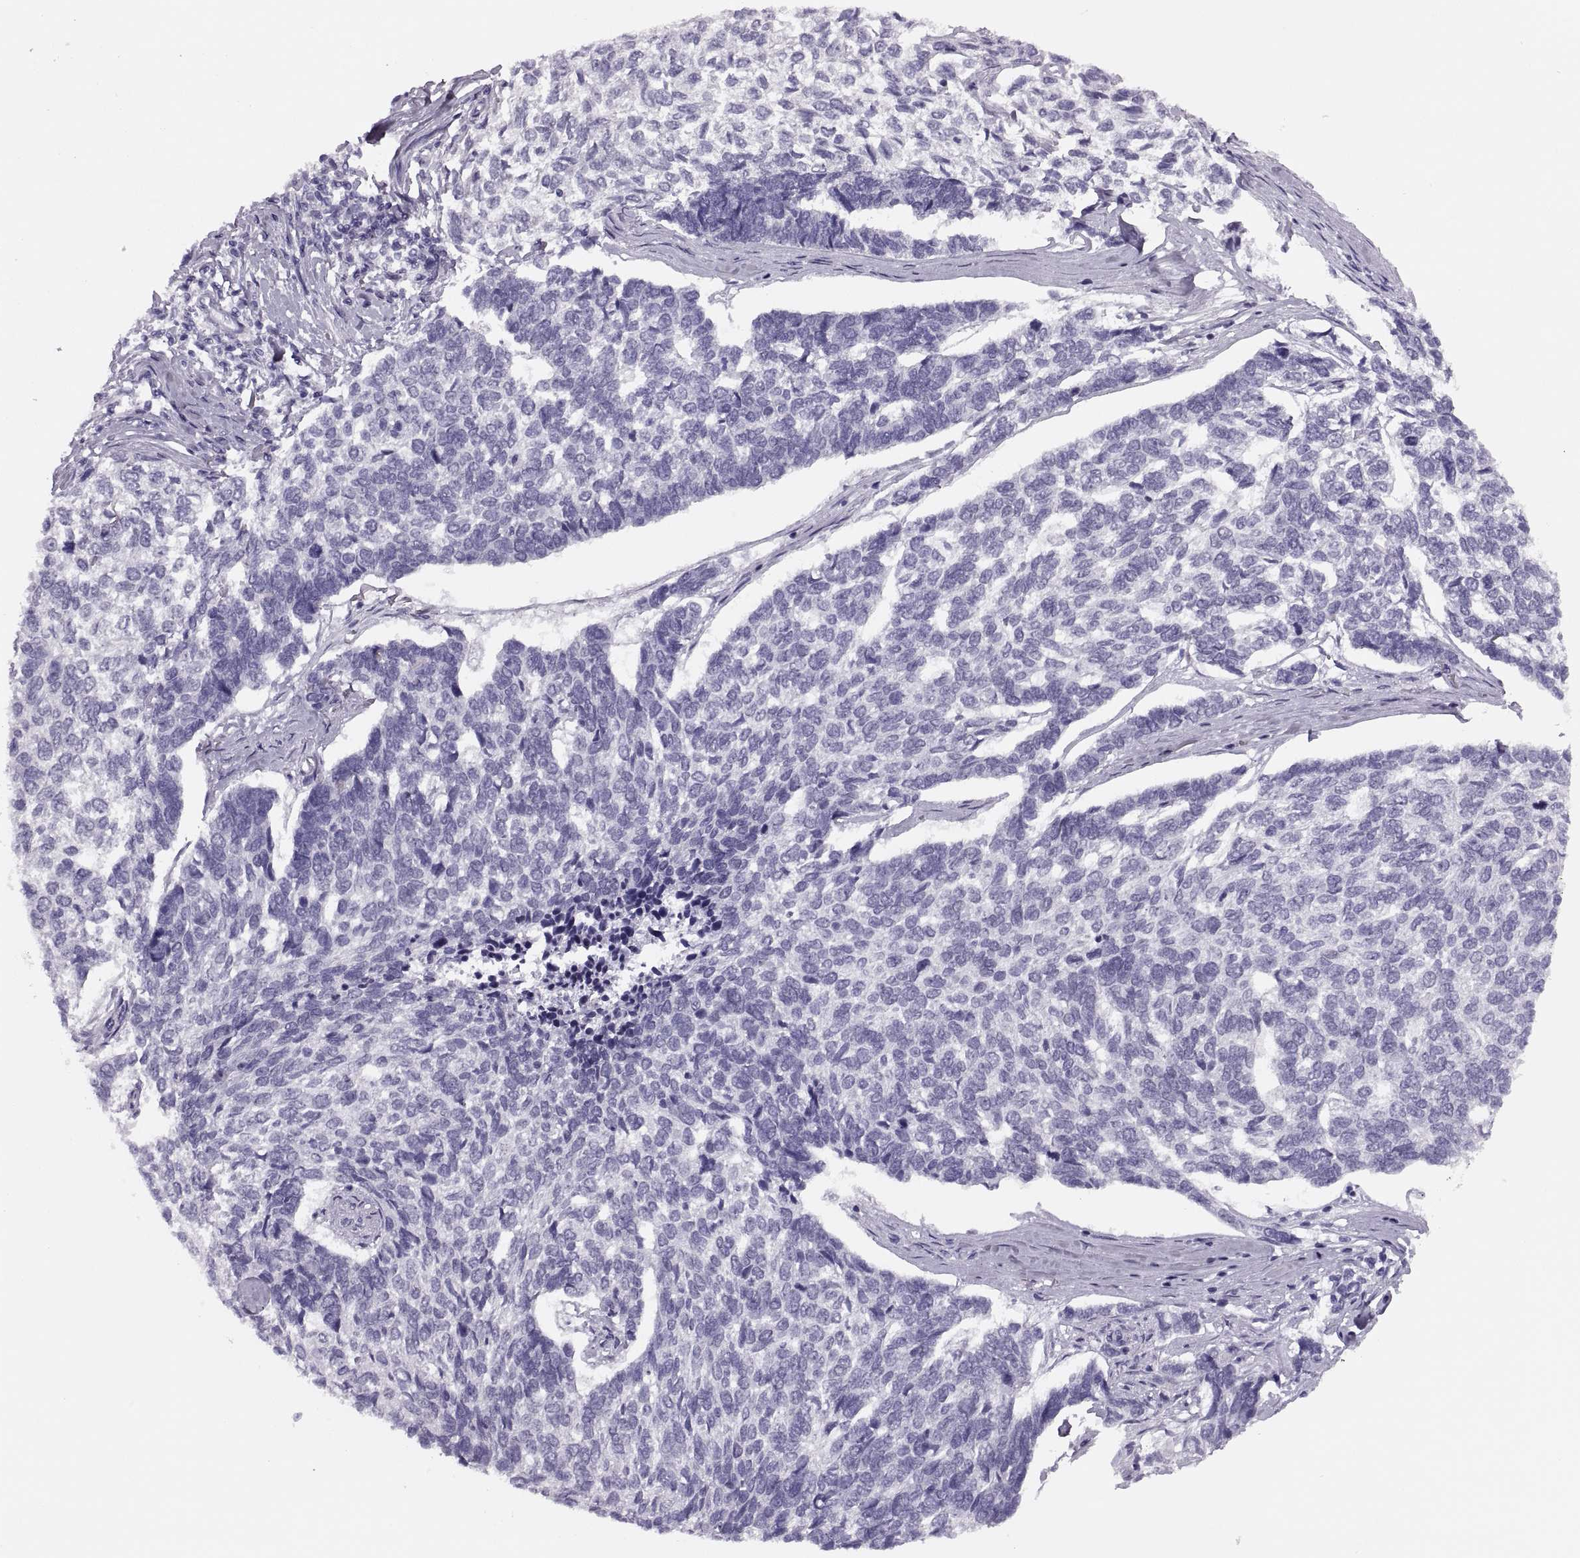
{"staining": {"intensity": "negative", "quantity": "none", "location": "none"}, "tissue": "skin cancer", "cell_type": "Tumor cells", "image_type": "cancer", "snomed": [{"axis": "morphology", "description": "Basal cell carcinoma"}, {"axis": "topography", "description": "Skin"}], "caption": "DAB immunohistochemical staining of skin basal cell carcinoma demonstrates no significant positivity in tumor cells.", "gene": "FAM24A", "patient": {"sex": "female", "age": 65}}